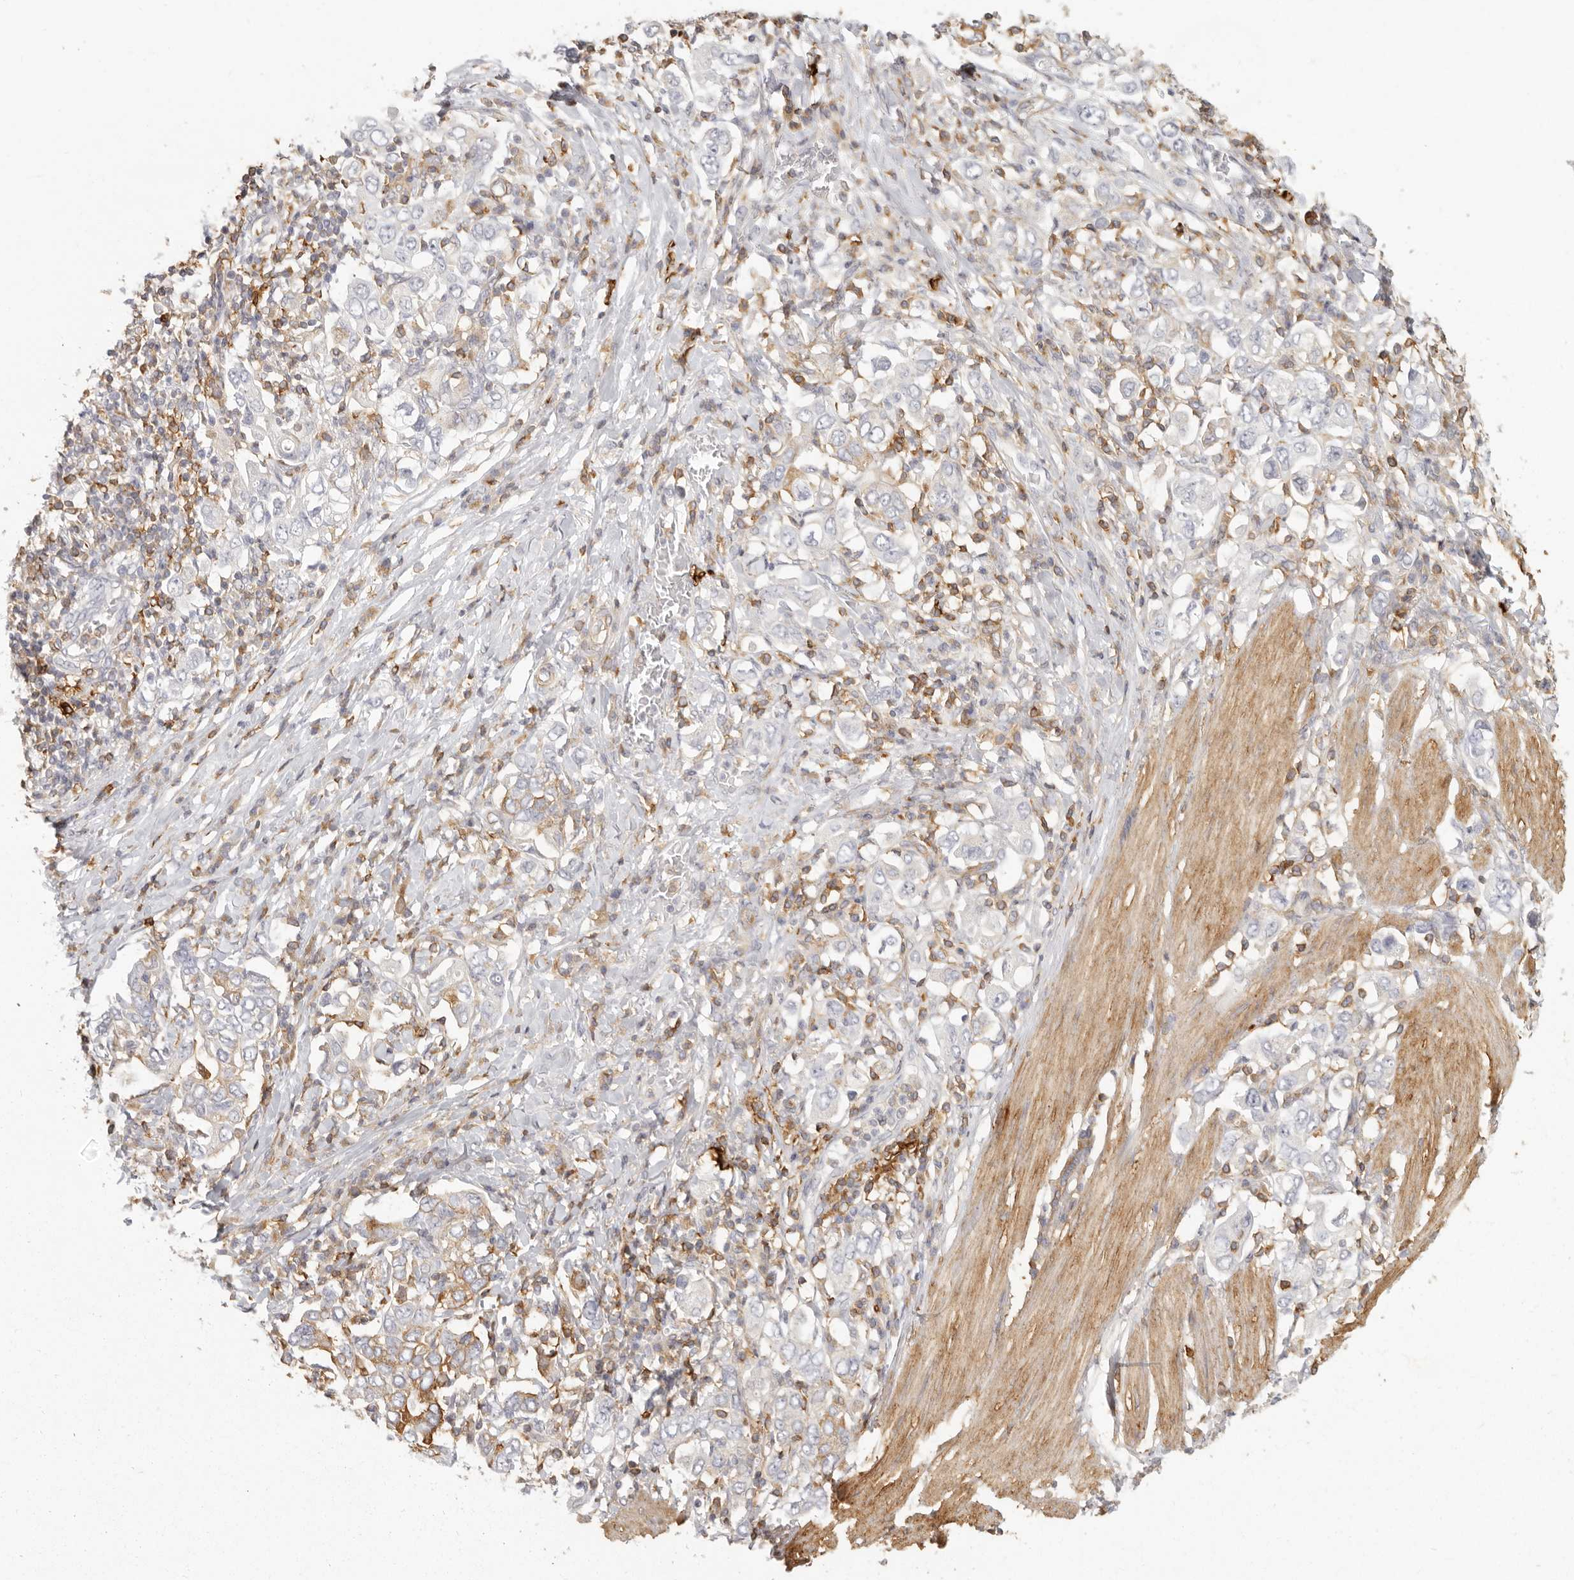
{"staining": {"intensity": "weak", "quantity": "<25%", "location": "cytoplasmic/membranous"}, "tissue": "stomach cancer", "cell_type": "Tumor cells", "image_type": "cancer", "snomed": [{"axis": "morphology", "description": "Adenocarcinoma, NOS"}, {"axis": "topography", "description": "Stomach, upper"}], "caption": "Micrograph shows no protein staining in tumor cells of stomach cancer (adenocarcinoma) tissue.", "gene": "NIBAN1", "patient": {"sex": "male", "age": 62}}